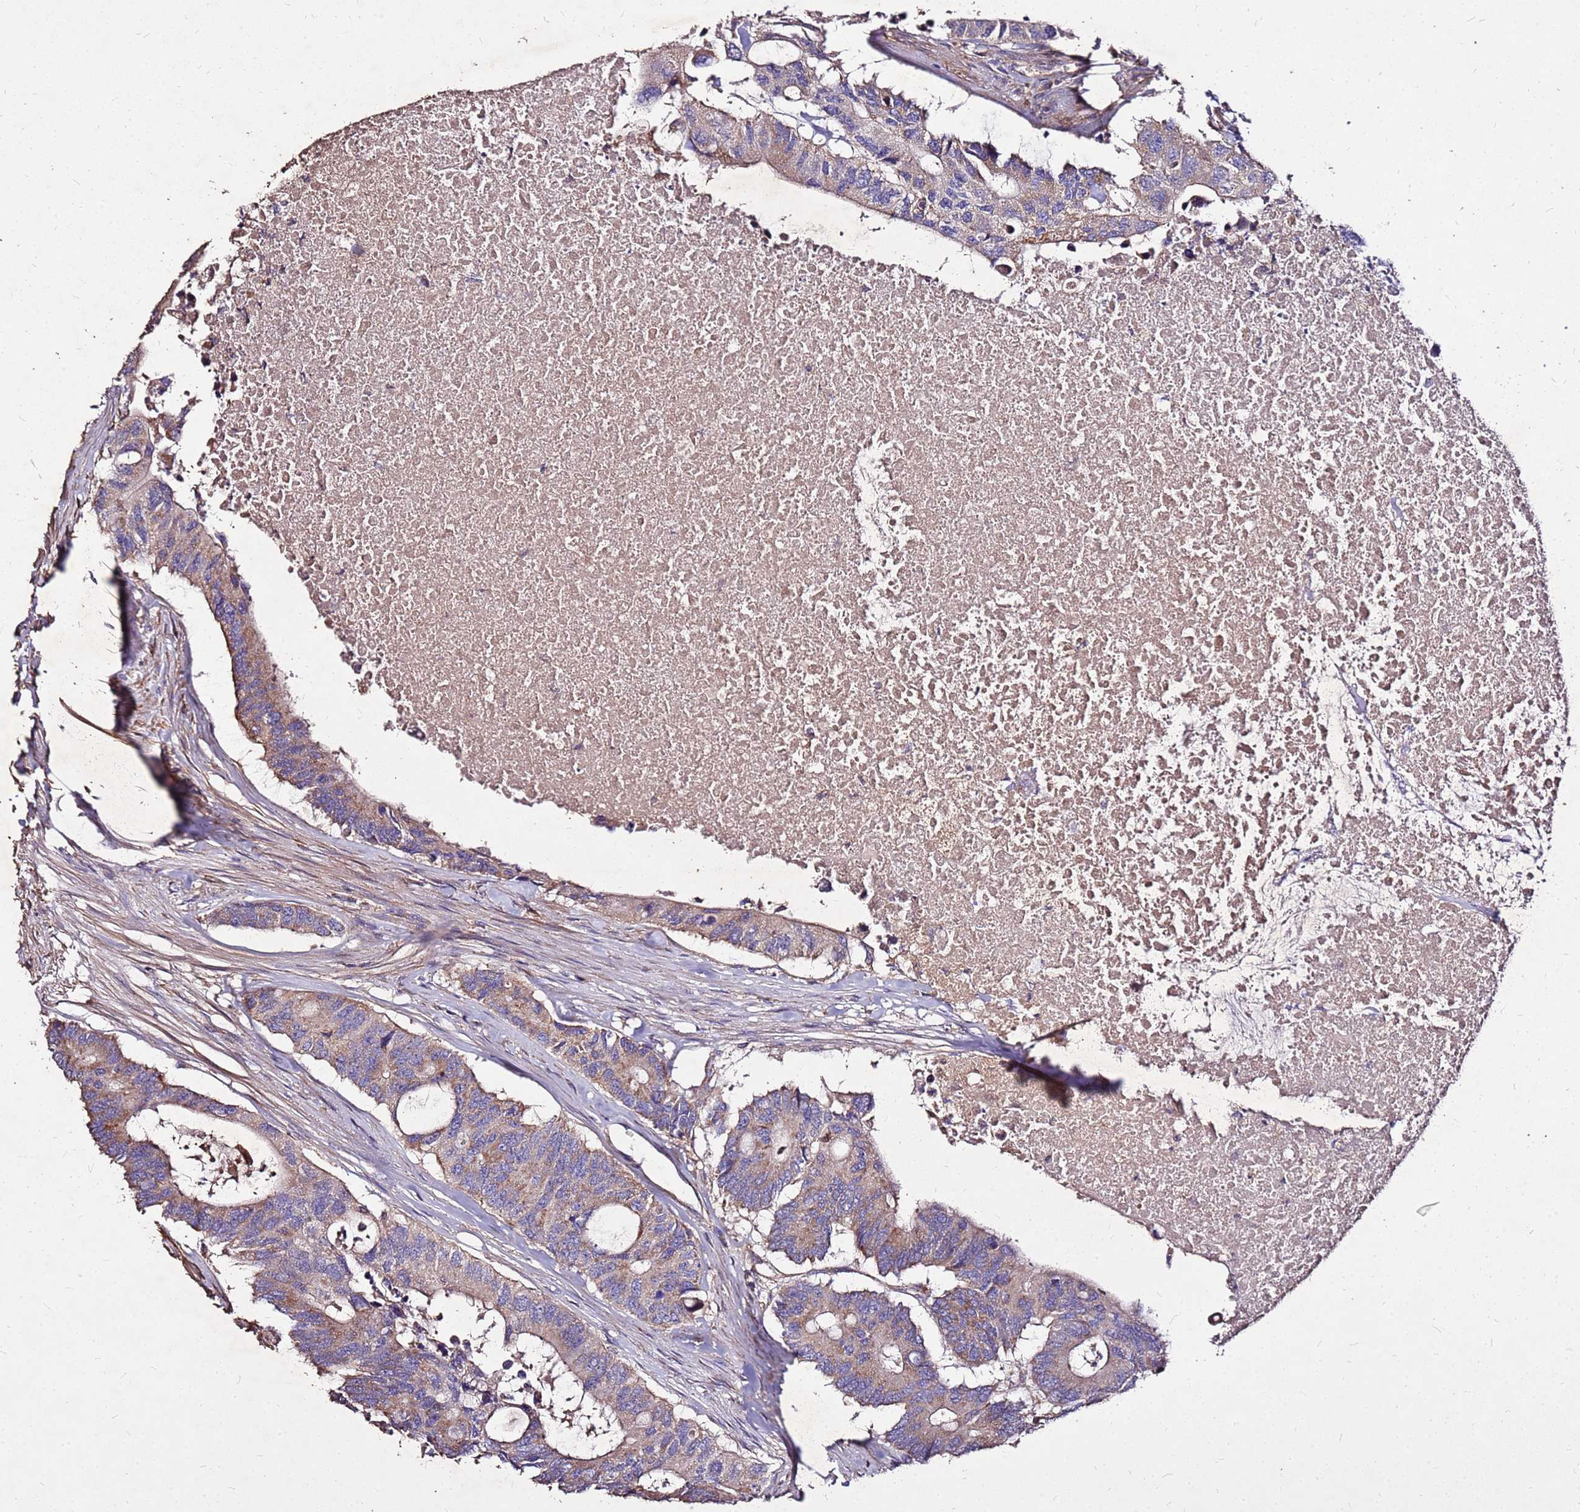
{"staining": {"intensity": "weak", "quantity": "25%-75%", "location": "cytoplasmic/membranous"}, "tissue": "colorectal cancer", "cell_type": "Tumor cells", "image_type": "cancer", "snomed": [{"axis": "morphology", "description": "Adenocarcinoma, NOS"}, {"axis": "topography", "description": "Colon"}], "caption": "An image showing weak cytoplasmic/membranous staining in about 25%-75% of tumor cells in adenocarcinoma (colorectal), as visualized by brown immunohistochemical staining.", "gene": "COX14", "patient": {"sex": "male", "age": 71}}